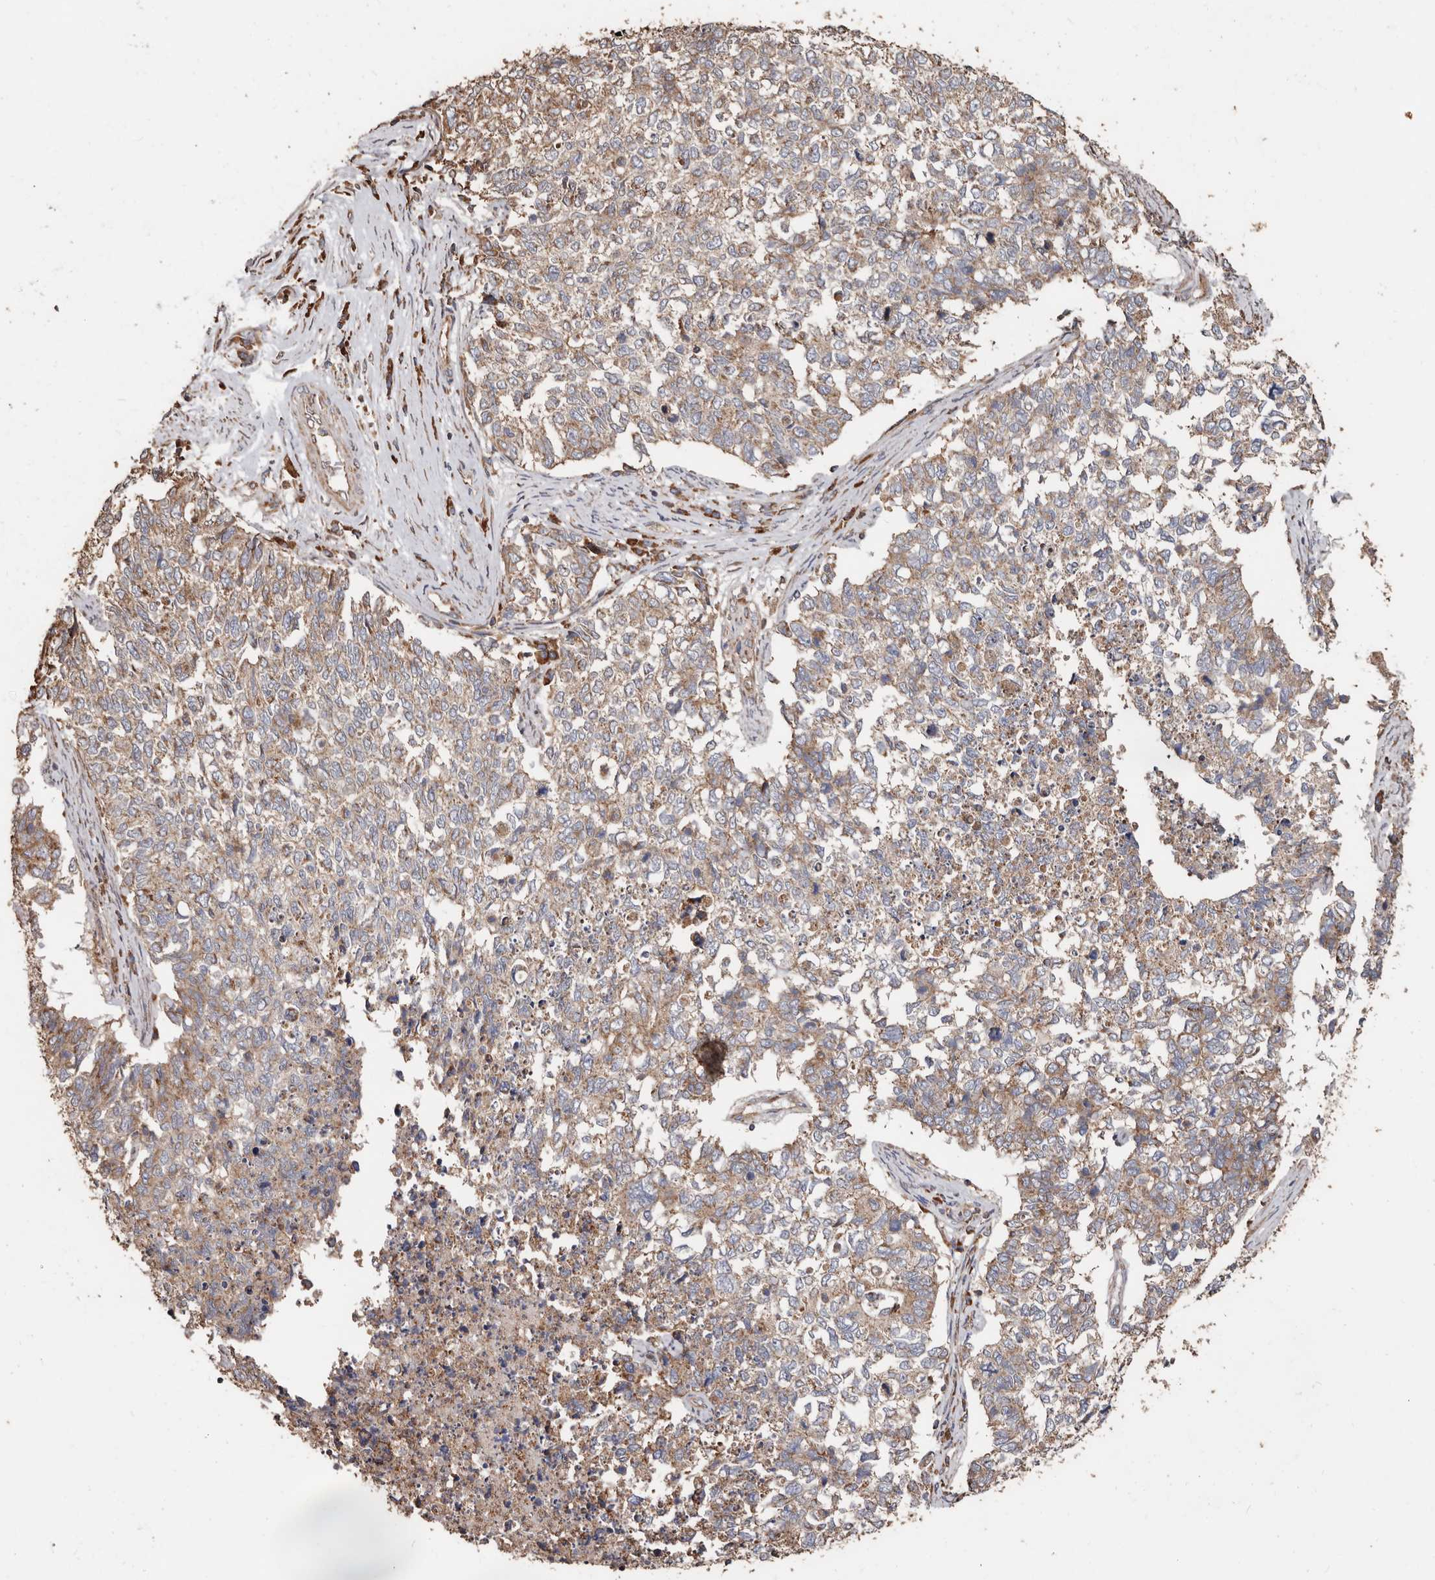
{"staining": {"intensity": "weak", "quantity": ">75%", "location": "cytoplasmic/membranous"}, "tissue": "cervical cancer", "cell_type": "Tumor cells", "image_type": "cancer", "snomed": [{"axis": "morphology", "description": "Squamous cell carcinoma, NOS"}, {"axis": "topography", "description": "Cervix"}], "caption": "Cervical cancer (squamous cell carcinoma) stained with a brown dye displays weak cytoplasmic/membranous positive staining in about >75% of tumor cells.", "gene": "OSGIN2", "patient": {"sex": "female", "age": 63}}